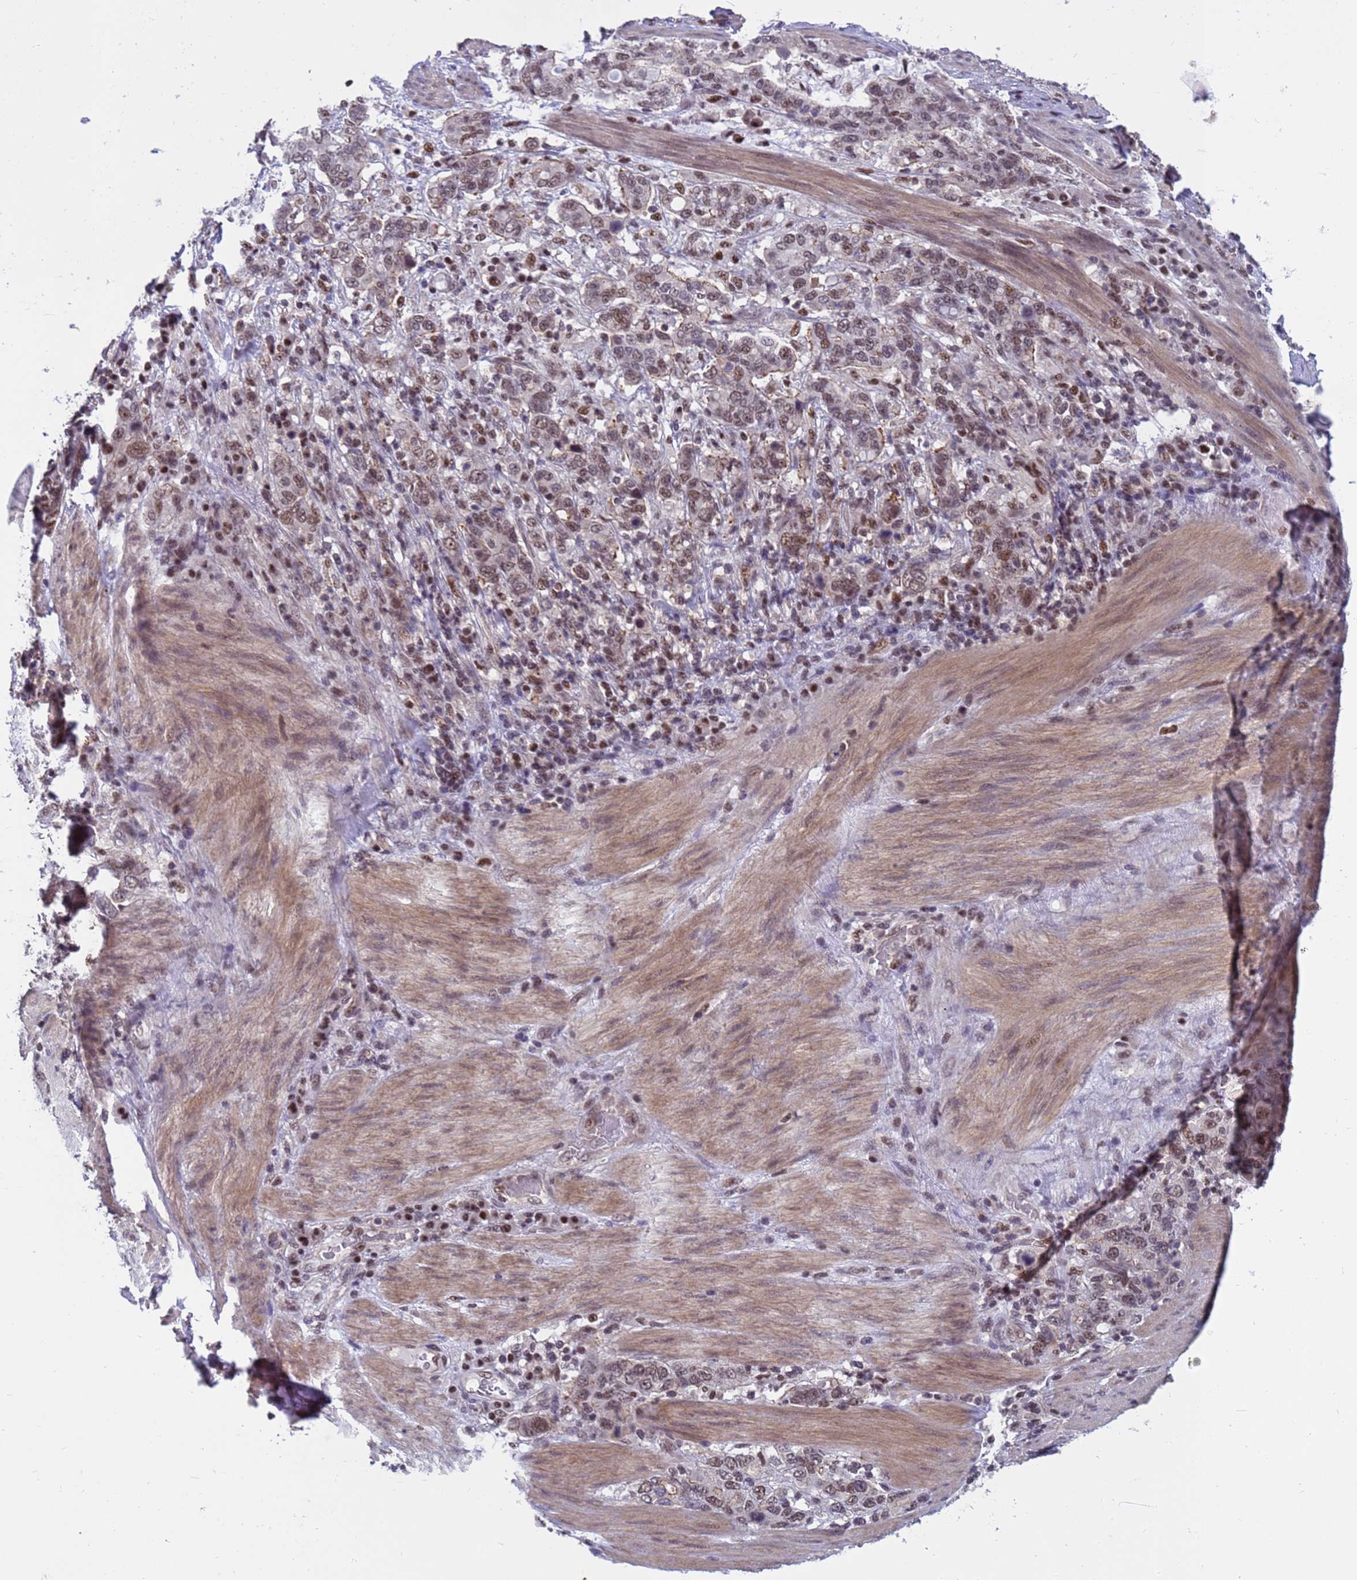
{"staining": {"intensity": "moderate", "quantity": ">75%", "location": "nuclear"}, "tissue": "stomach cancer", "cell_type": "Tumor cells", "image_type": "cancer", "snomed": [{"axis": "morphology", "description": "Adenocarcinoma, NOS"}, {"axis": "topography", "description": "Stomach, upper"}, {"axis": "topography", "description": "Stomach"}], "caption": "Moderate nuclear expression for a protein is appreciated in about >75% of tumor cells of stomach cancer (adenocarcinoma) using immunohistochemistry (IHC).", "gene": "NSL1", "patient": {"sex": "male", "age": 62}}